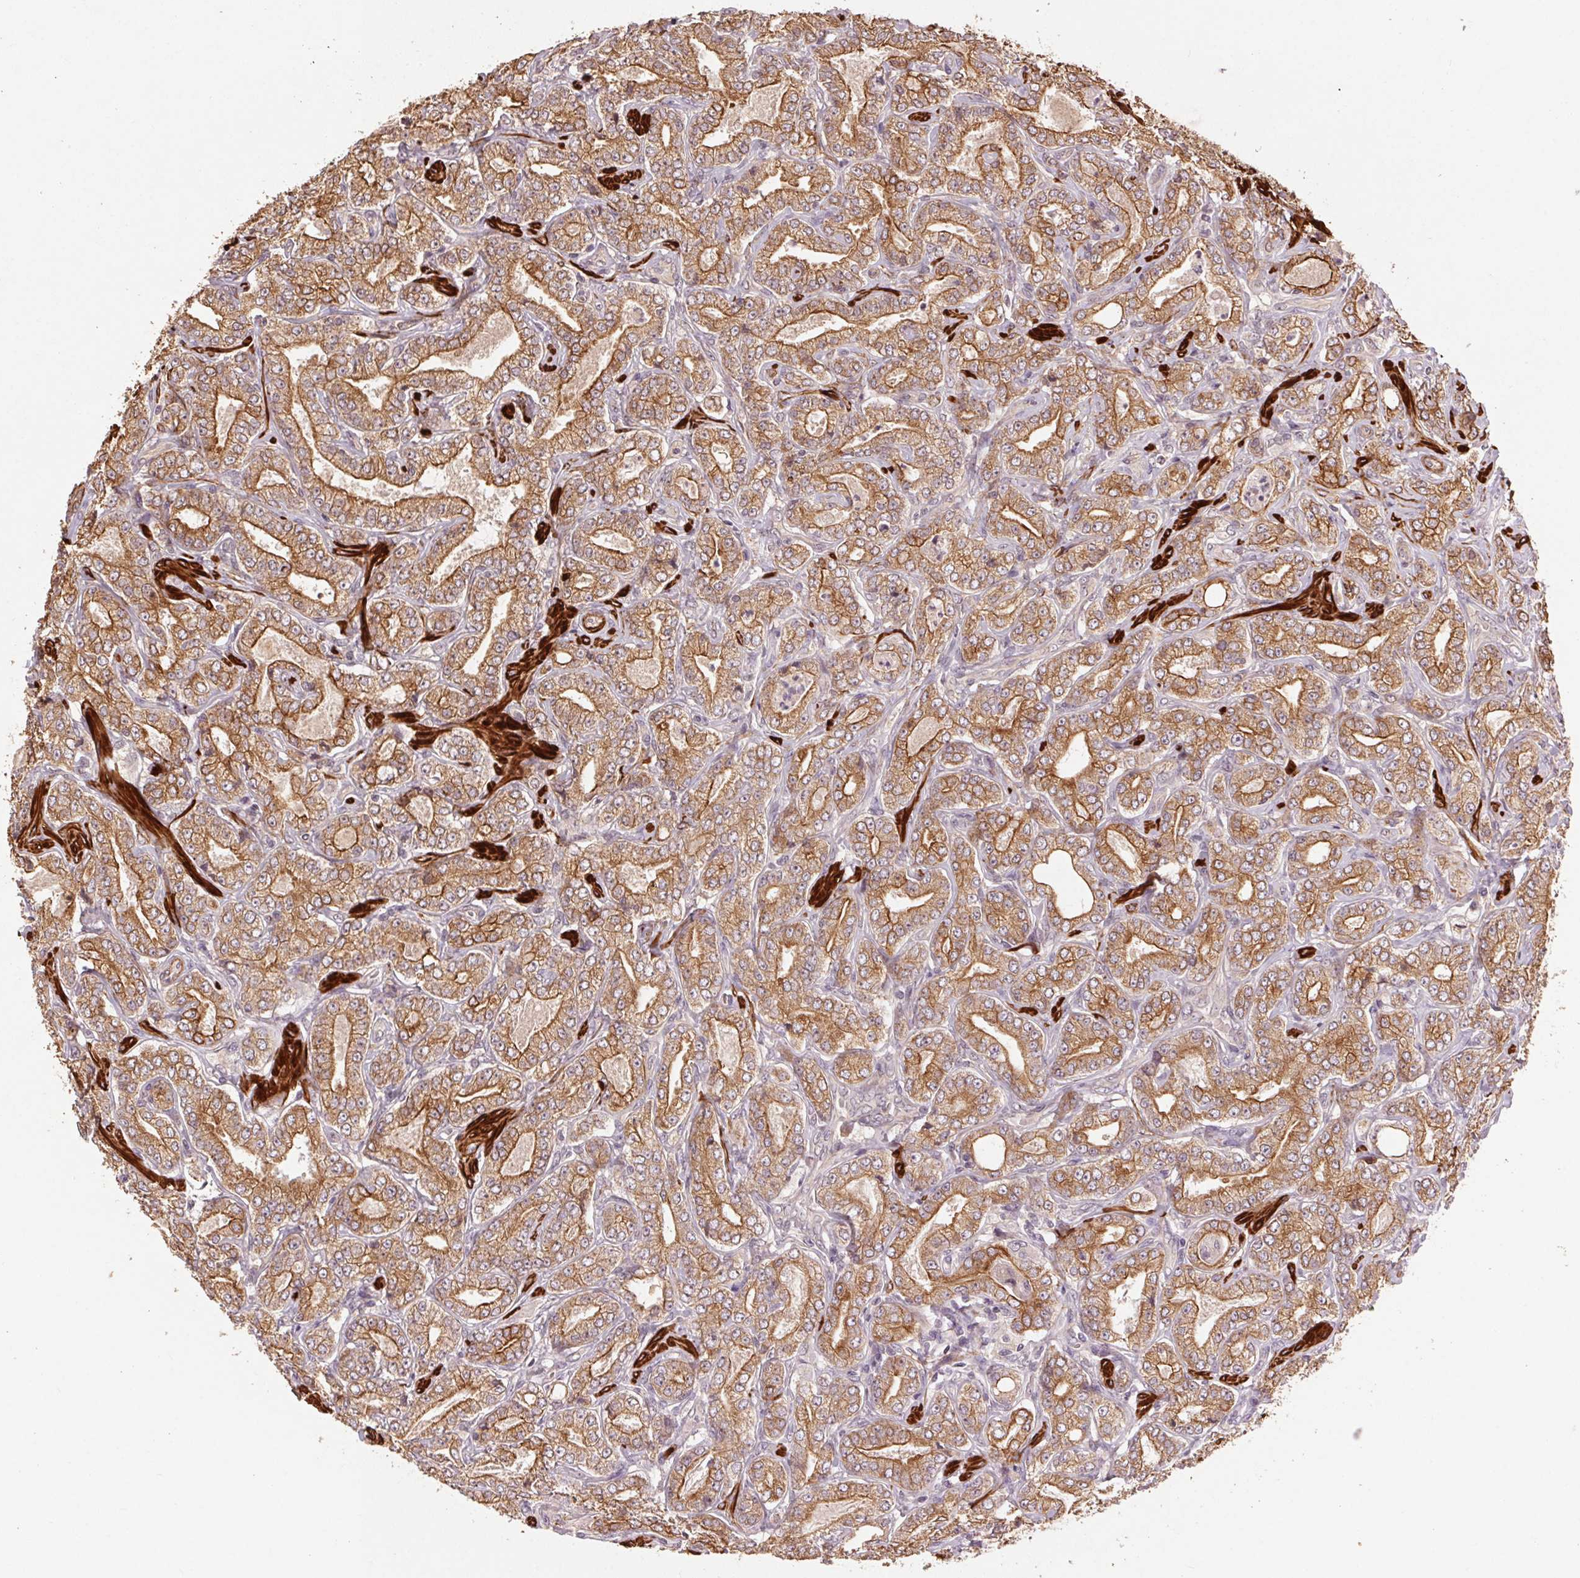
{"staining": {"intensity": "moderate", "quantity": ">75%", "location": "cytoplasmic/membranous"}, "tissue": "prostate cancer", "cell_type": "Tumor cells", "image_type": "cancer", "snomed": [{"axis": "morphology", "description": "Adenocarcinoma, NOS"}, {"axis": "topography", "description": "Prostate"}], "caption": "A brown stain highlights moderate cytoplasmic/membranous positivity of a protein in adenocarcinoma (prostate) tumor cells. (DAB (3,3'-diaminobenzidine) = brown stain, brightfield microscopy at high magnification).", "gene": "SMLR1", "patient": {"sex": "male", "age": 64}}